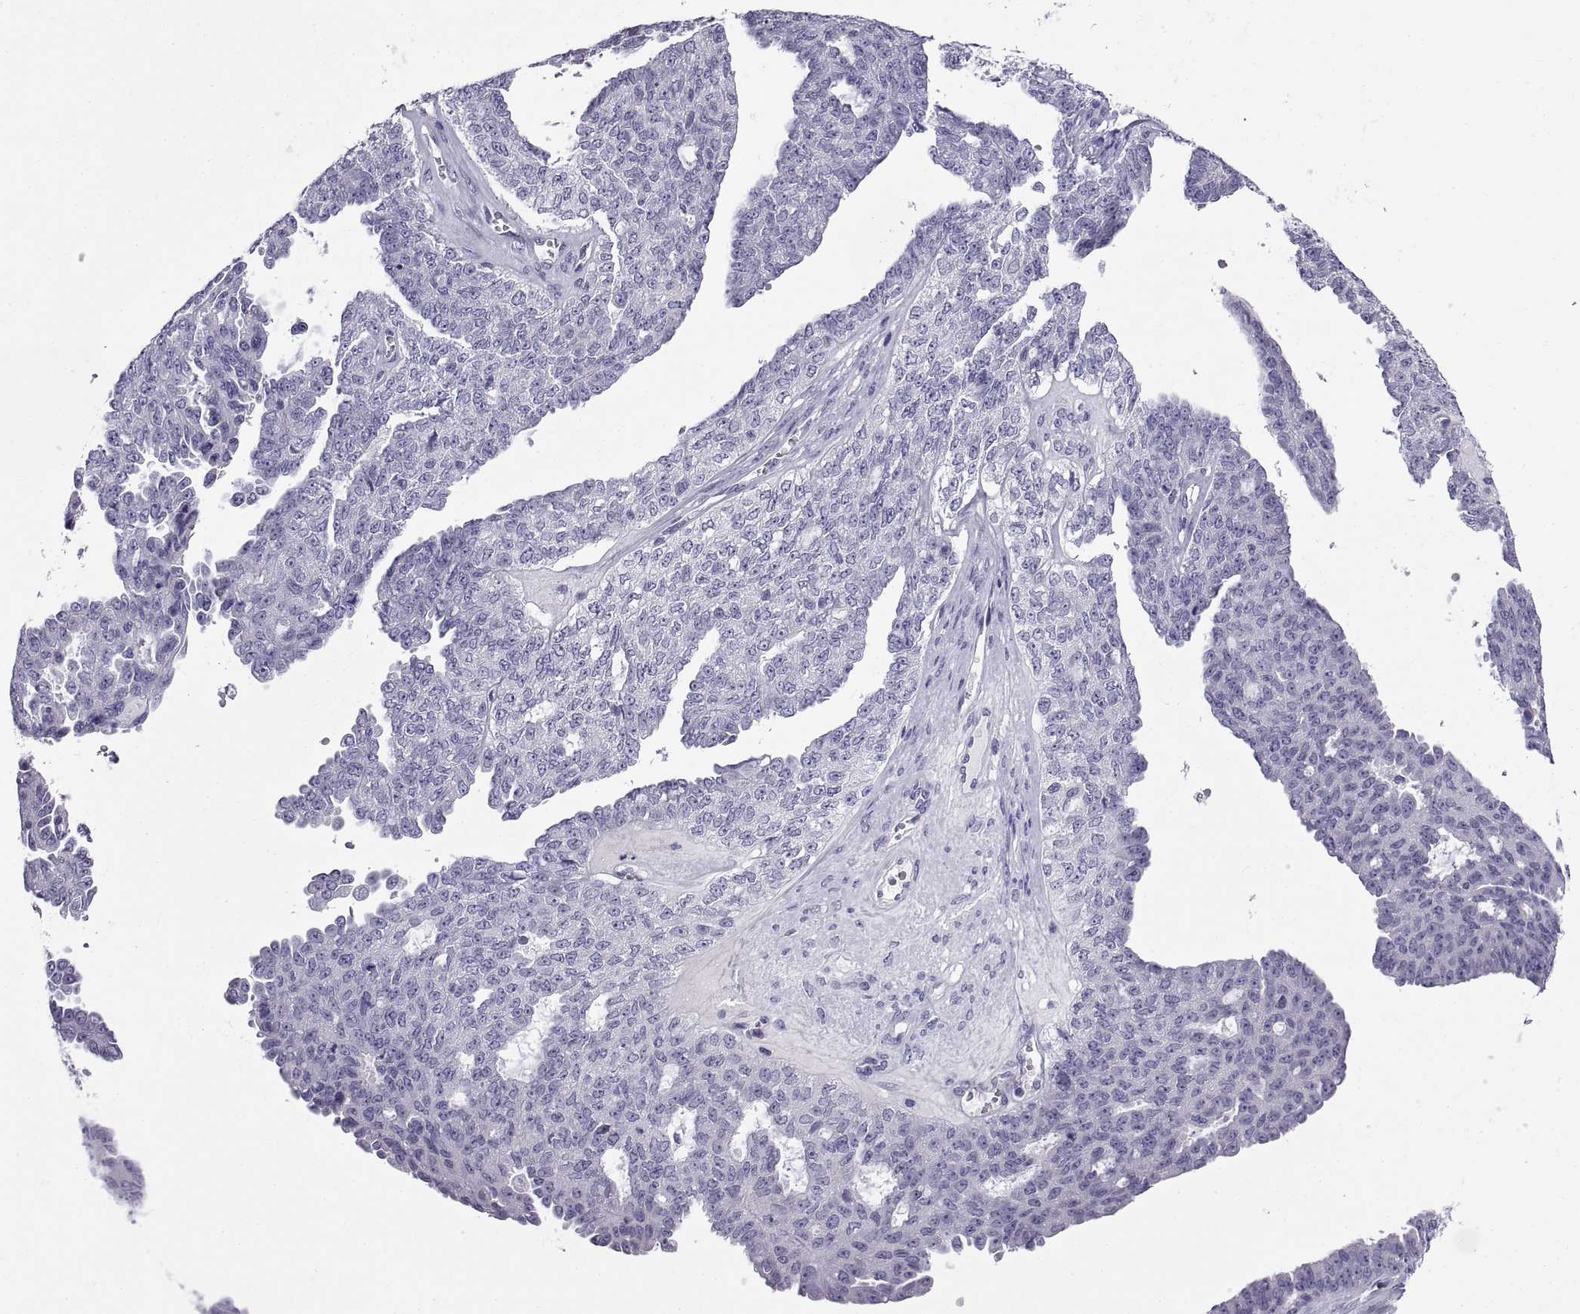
{"staining": {"intensity": "negative", "quantity": "none", "location": "none"}, "tissue": "ovarian cancer", "cell_type": "Tumor cells", "image_type": "cancer", "snomed": [{"axis": "morphology", "description": "Cystadenocarcinoma, serous, NOS"}, {"axis": "topography", "description": "Ovary"}], "caption": "This is an immunohistochemistry micrograph of human serous cystadenocarcinoma (ovarian). There is no expression in tumor cells.", "gene": "SPDYE1", "patient": {"sex": "female", "age": 71}}